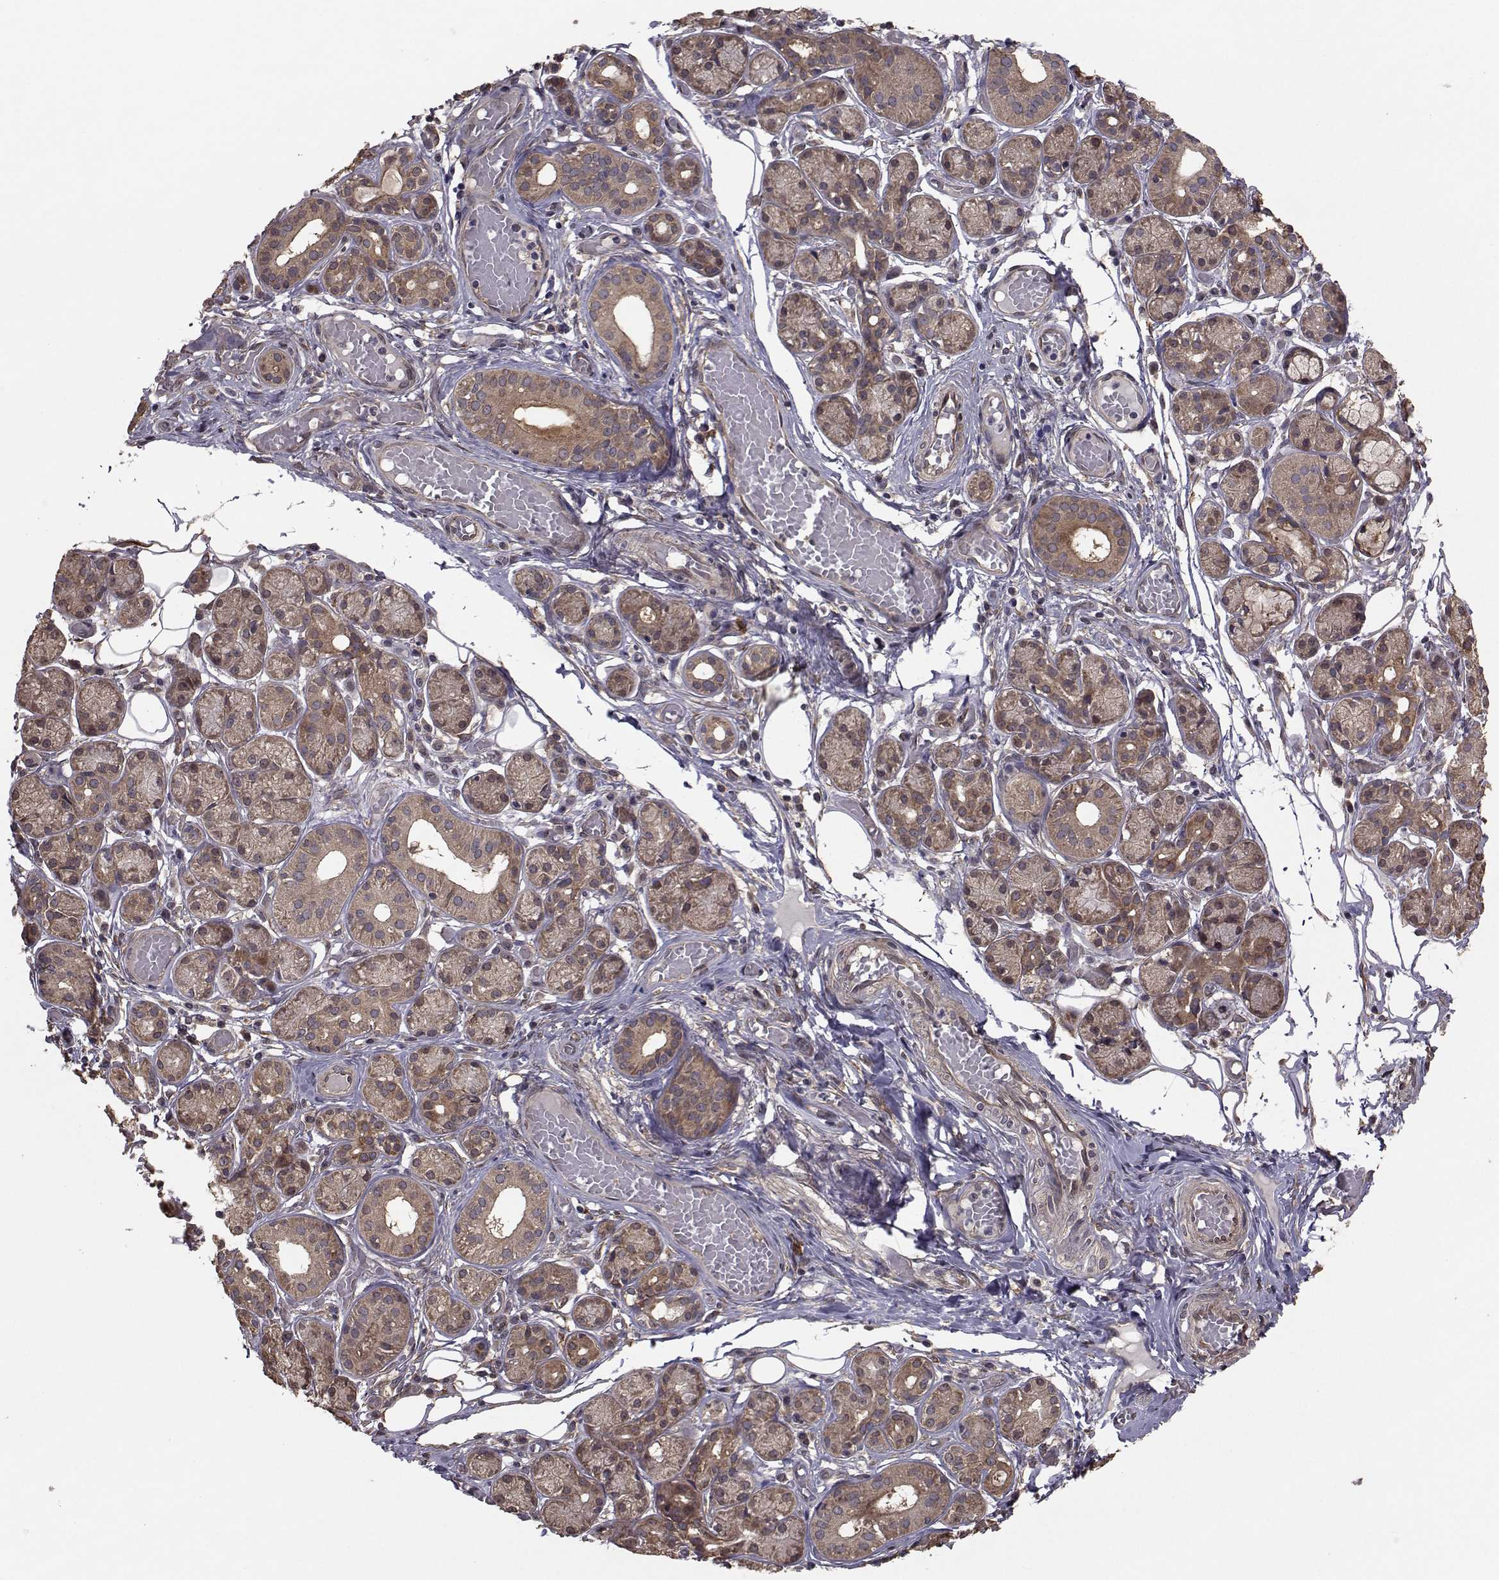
{"staining": {"intensity": "weak", "quantity": ">75%", "location": "cytoplasmic/membranous"}, "tissue": "salivary gland", "cell_type": "Glandular cells", "image_type": "normal", "snomed": [{"axis": "morphology", "description": "Normal tissue, NOS"}, {"axis": "topography", "description": "Salivary gland"}, {"axis": "topography", "description": "Peripheral nerve tissue"}], "caption": "IHC of normal salivary gland shows low levels of weak cytoplasmic/membranous expression in about >75% of glandular cells. (DAB (3,3'-diaminobenzidine) IHC, brown staining for protein, blue staining for nuclei).", "gene": "TRIP10", "patient": {"sex": "male", "age": 71}}